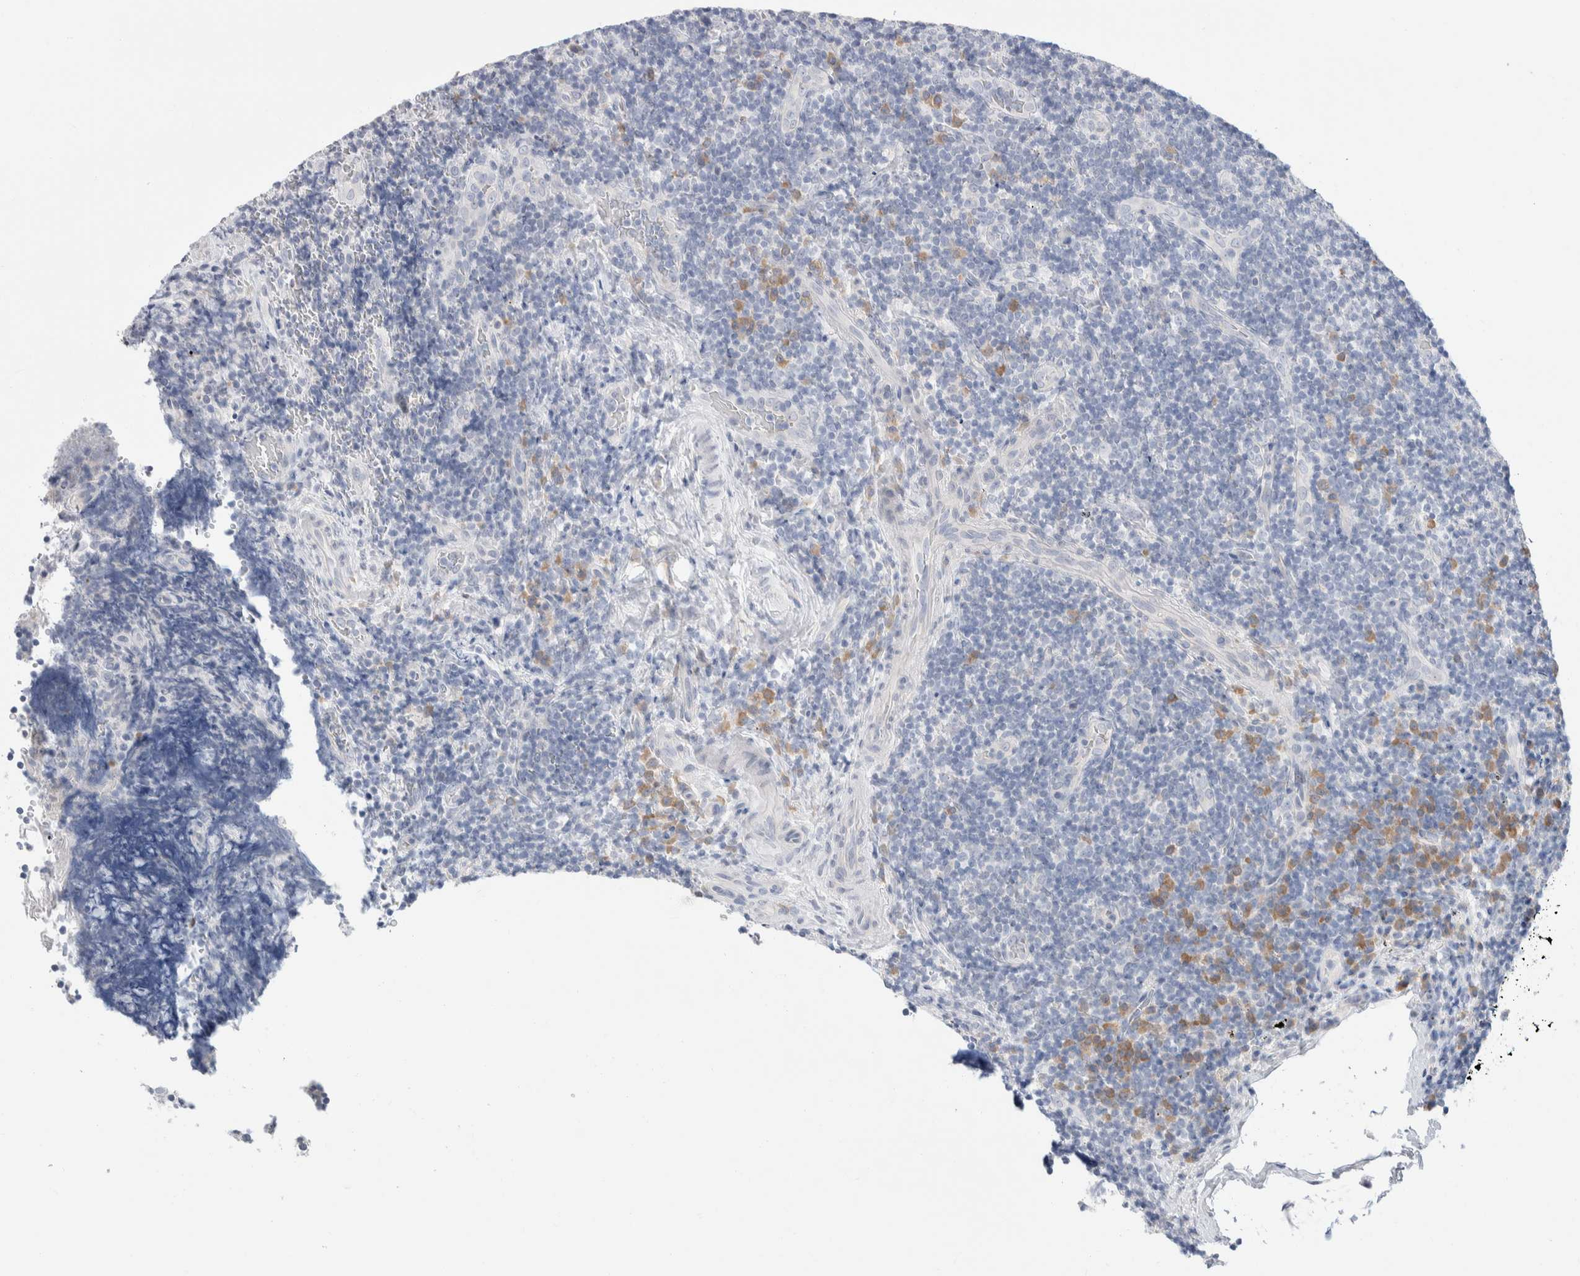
{"staining": {"intensity": "negative", "quantity": "none", "location": "none"}, "tissue": "lymphoma", "cell_type": "Tumor cells", "image_type": "cancer", "snomed": [{"axis": "morphology", "description": "Malignant lymphoma, non-Hodgkin's type, High grade"}, {"axis": "topography", "description": "Tonsil"}], "caption": "DAB (3,3'-diaminobenzidine) immunohistochemical staining of lymphoma displays no significant positivity in tumor cells.", "gene": "RUSF1", "patient": {"sex": "female", "age": 36}}